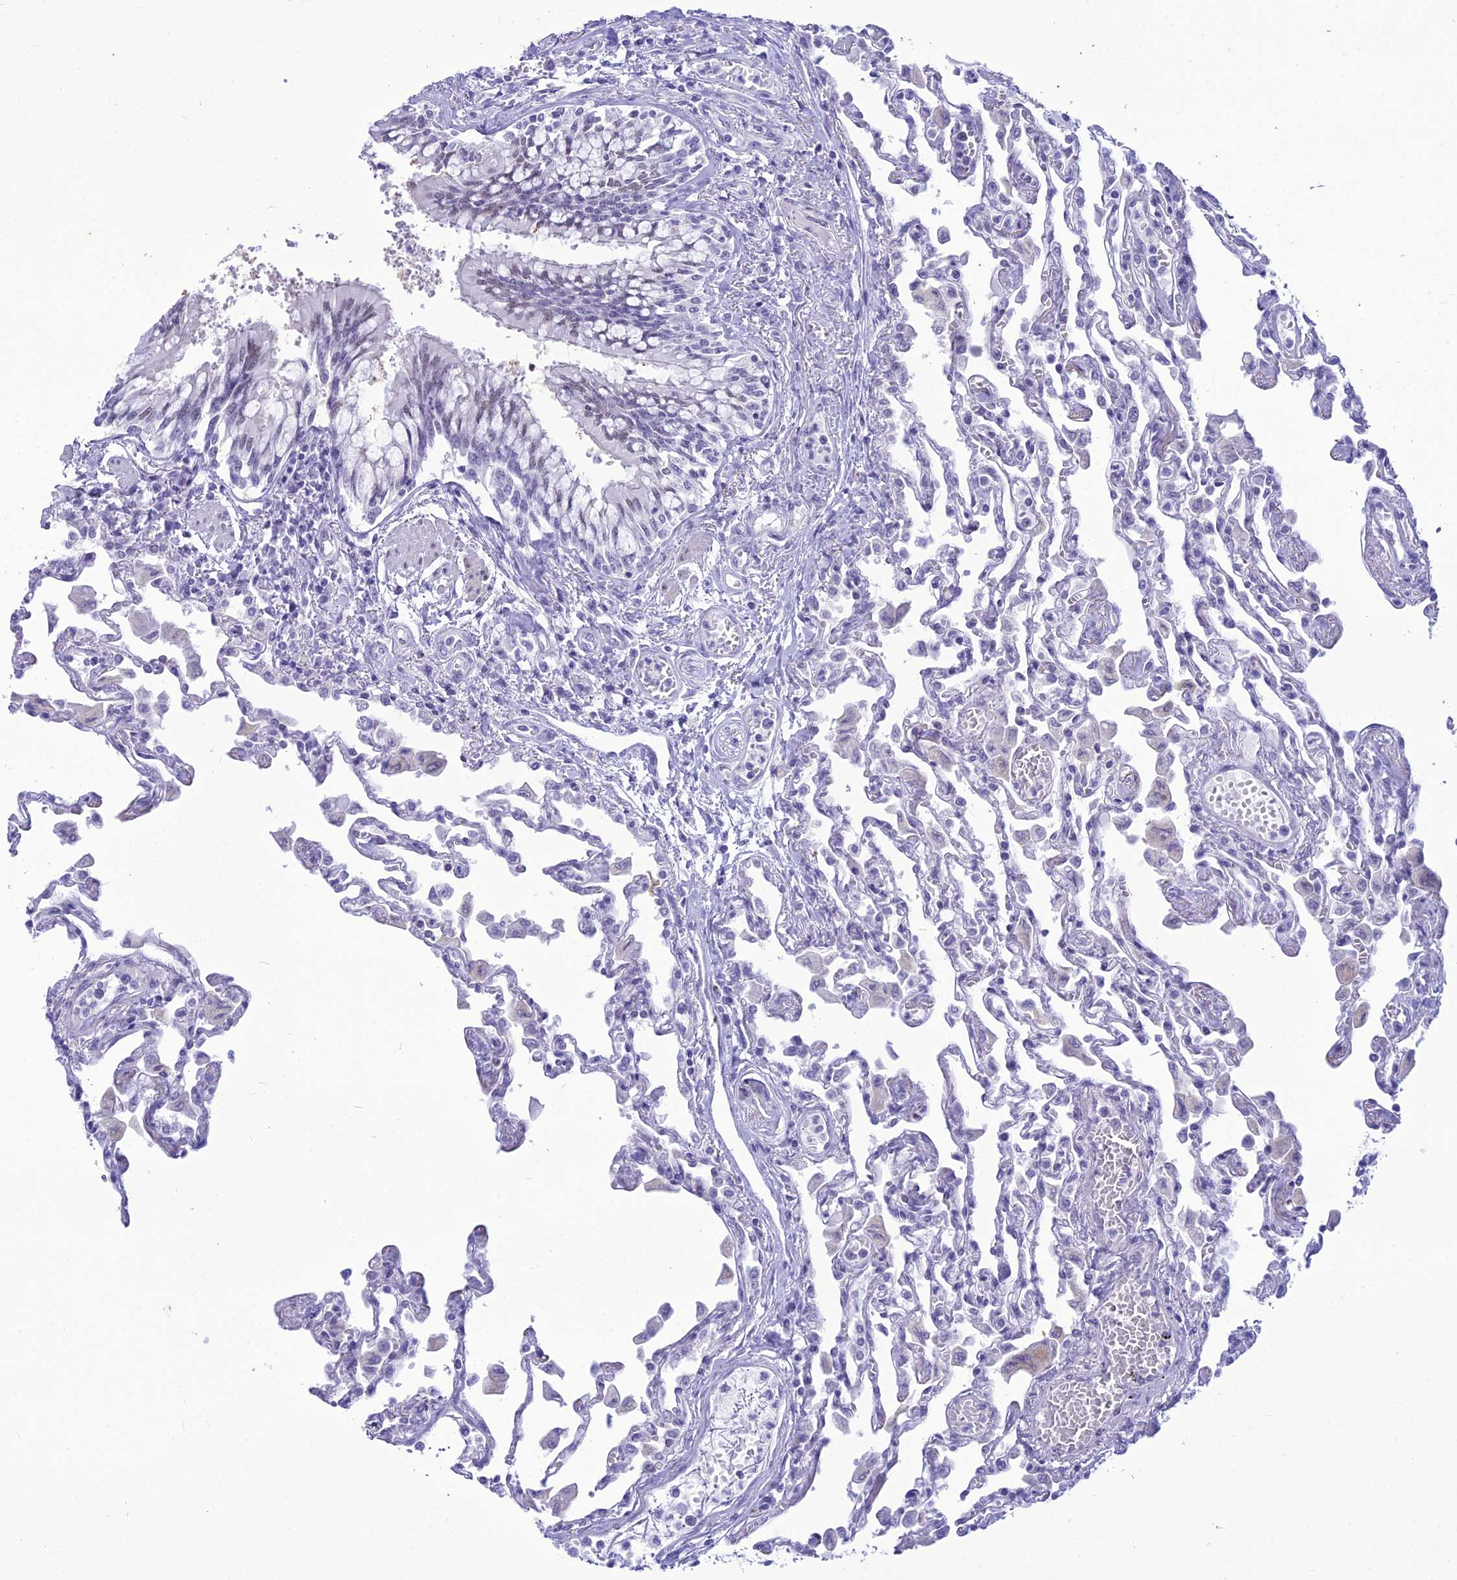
{"staining": {"intensity": "negative", "quantity": "none", "location": "none"}, "tissue": "lung", "cell_type": "Alveolar cells", "image_type": "normal", "snomed": [{"axis": "morphology", "description": "Normal tissue, NOS"}, {"axis": "topography", "description": "Bronchus"}, {"axis": "topography", "description": "Lung"}], "caption": "Immunohistochemistry (IHC) of normal lung exhibits no staining in alveolar cells.", "gene": "DHX40", "patient": {"sex": "female", "age": 49}}